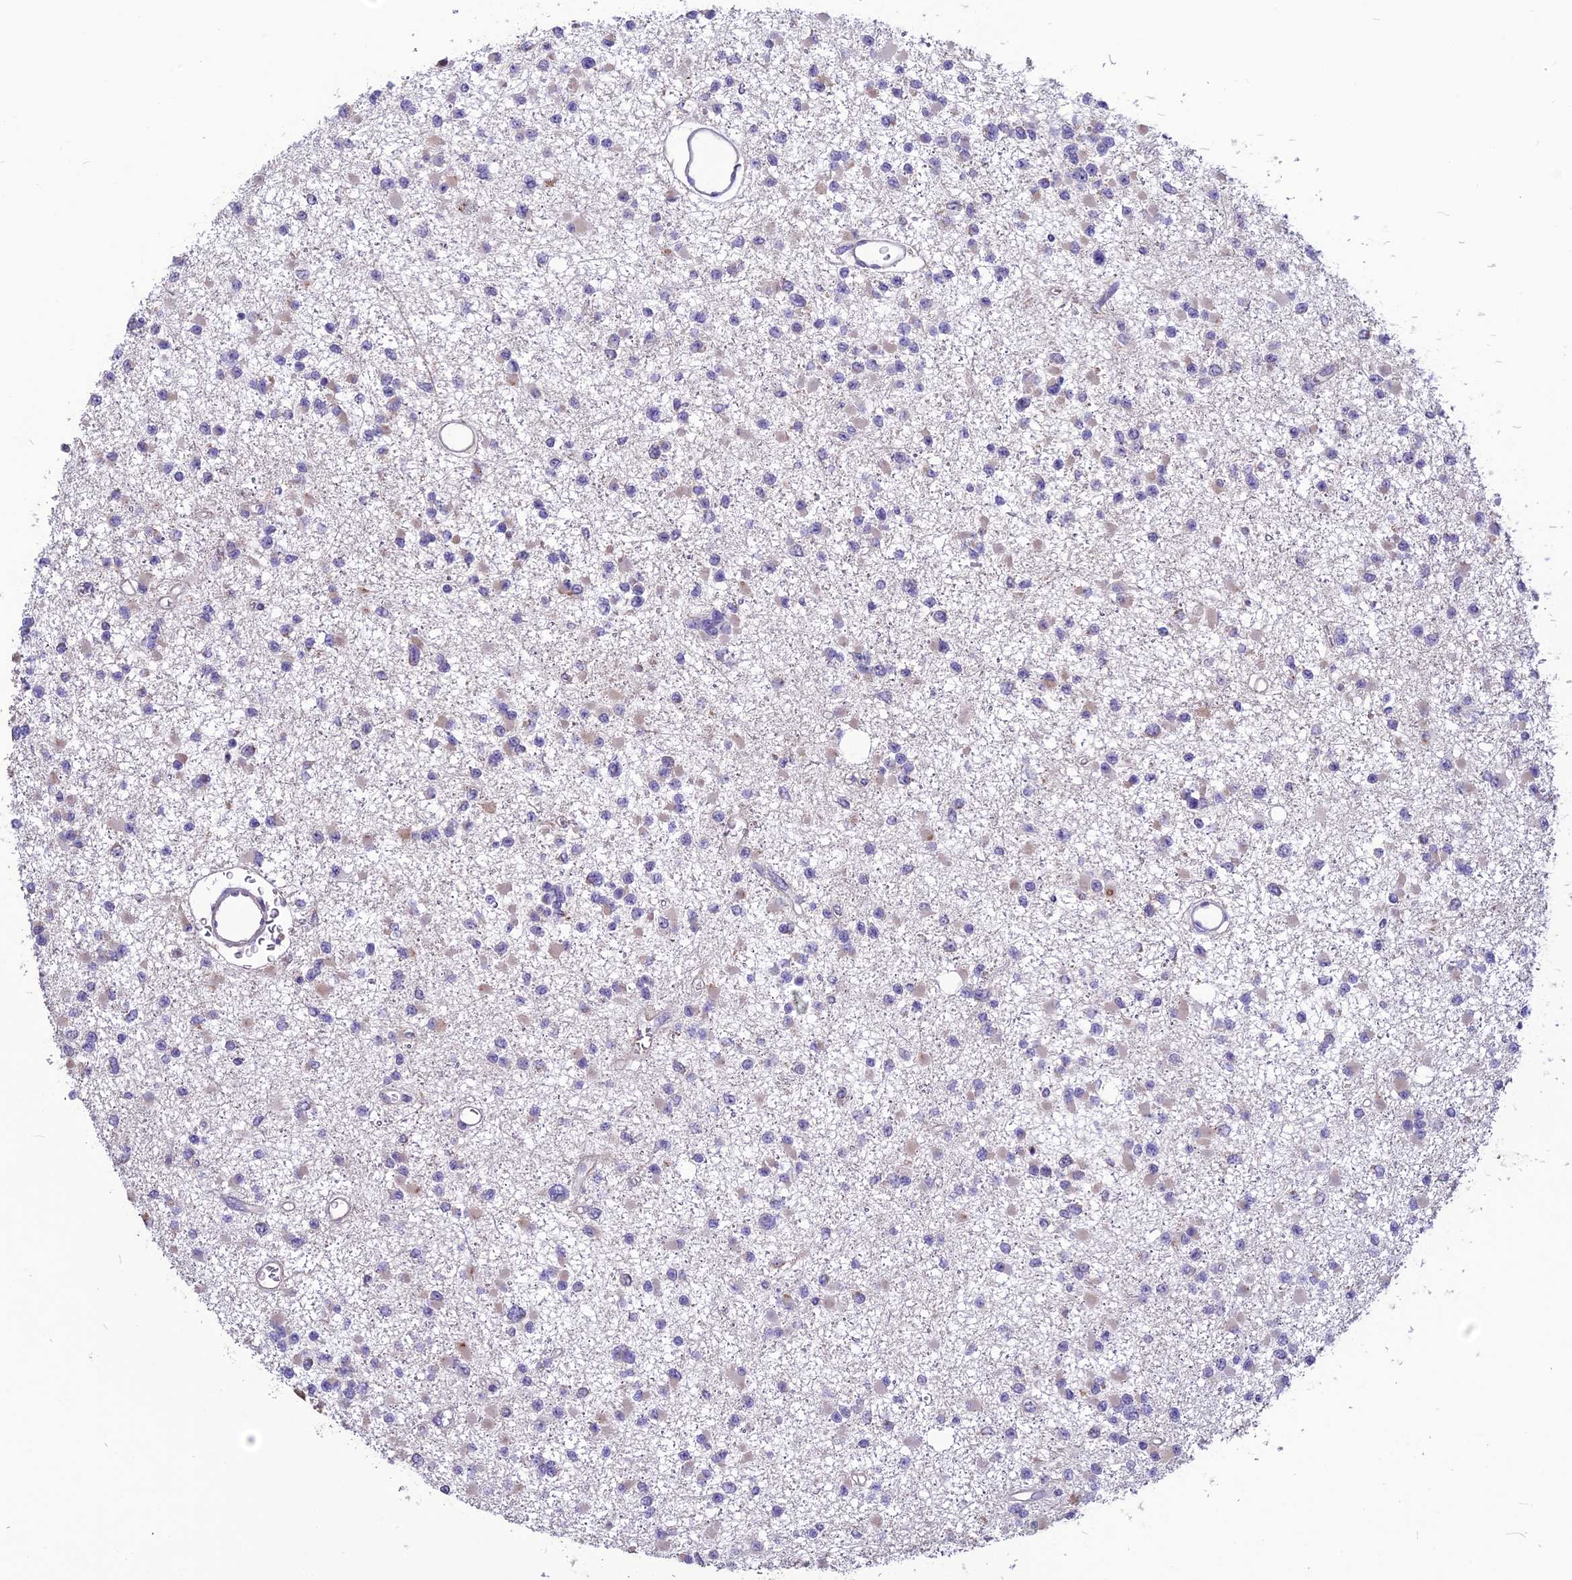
{"staining": {"intensity": "negative", "quantity": "none", "location": "none"}, "tissue": "glioma", "cell_type": "Tumor cells", "image_type": "cancer", "snomed": [{"axis": "morphology", "description": "Glioma, malignant, Low grade"}, {"axis": "topography", "description": "Brain"}], "caption": "Tumor cells are negative for protein expression in human malignant glioma (low-grade).", "gene": "SPG21", "patient": {"sex": "female", "age": 22}}